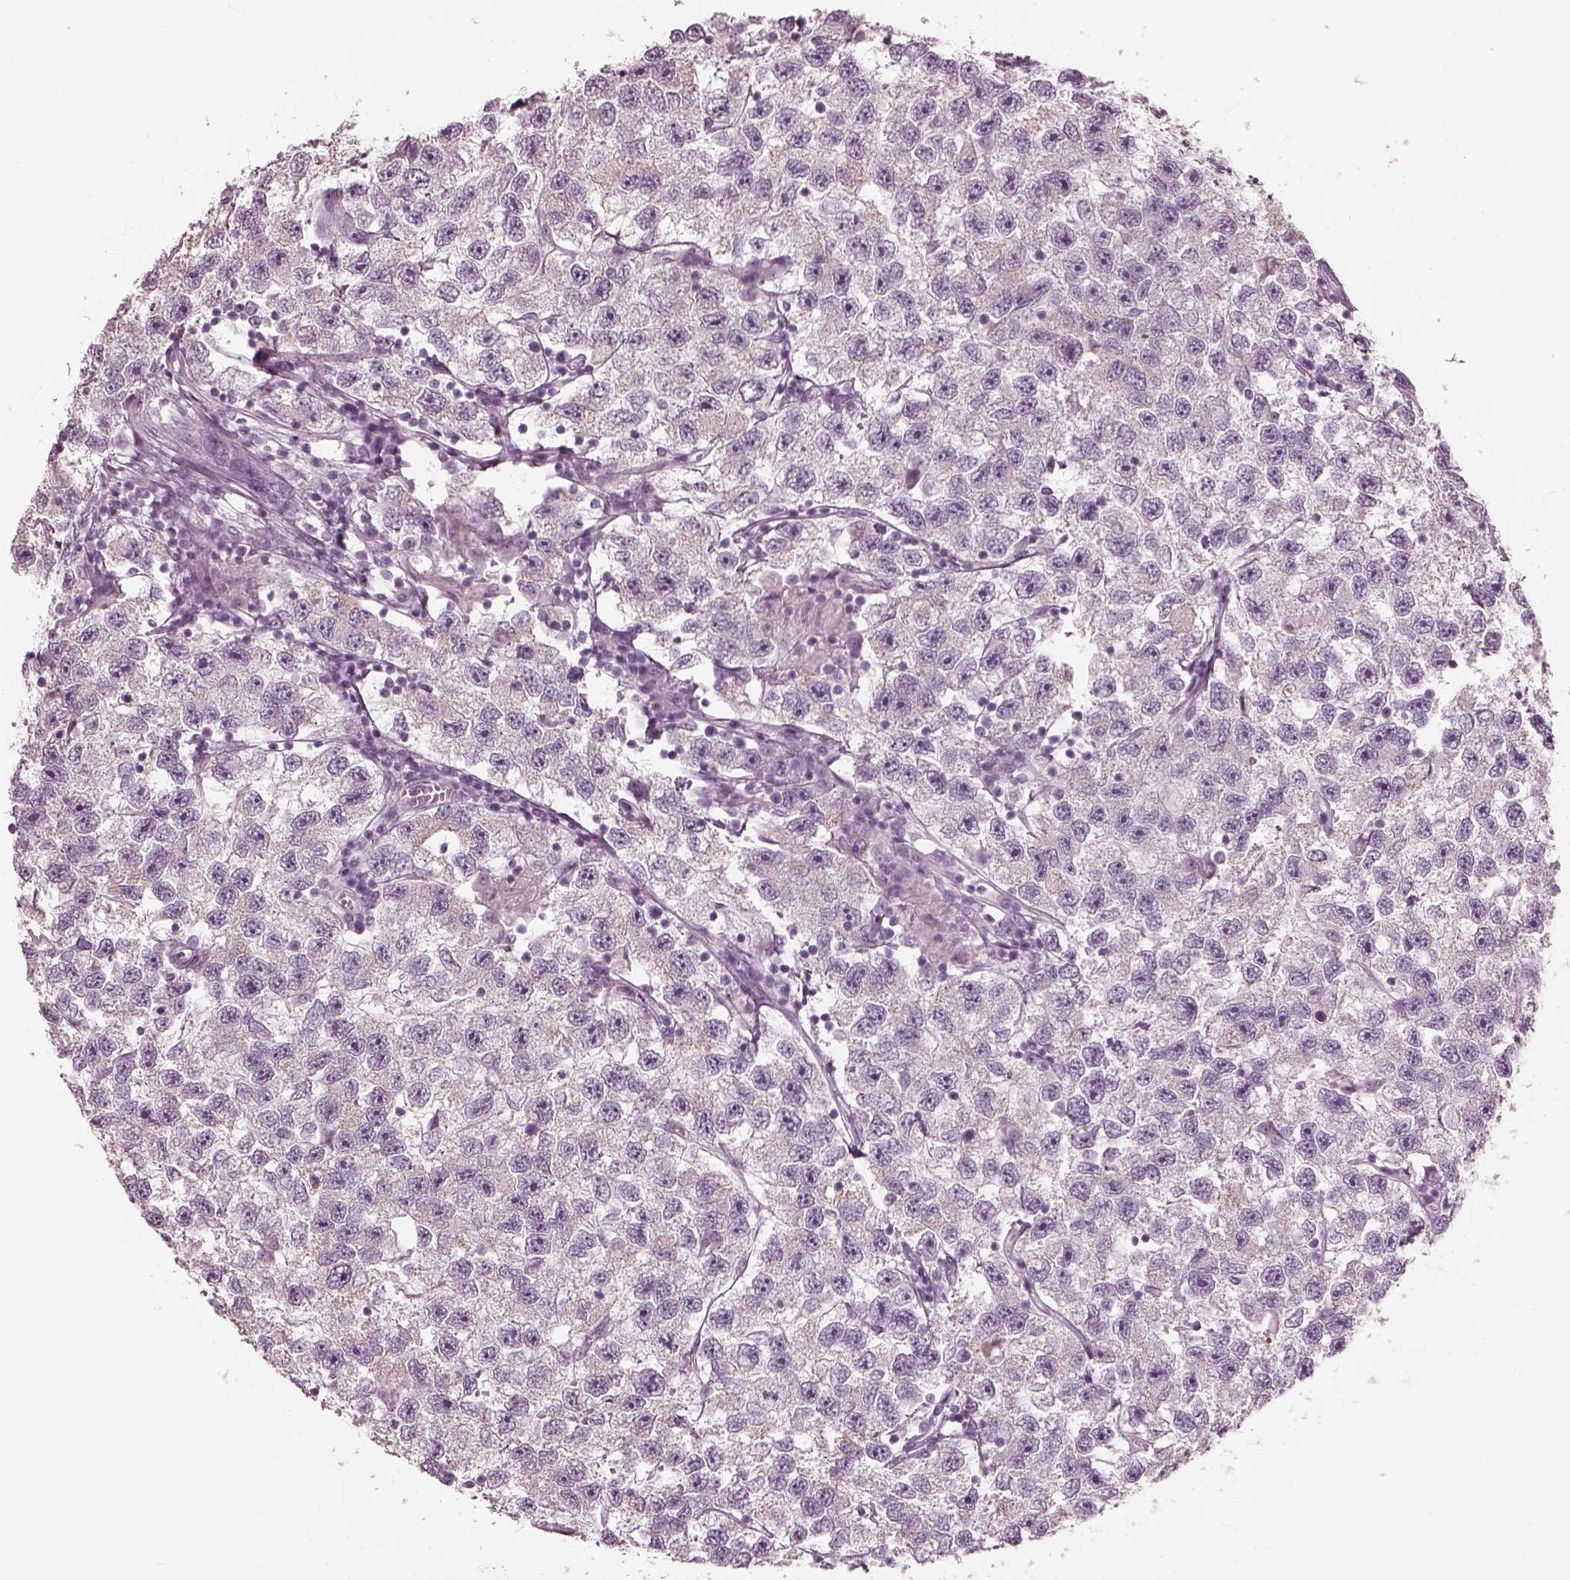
{"staining": {"intensity": "weak", "quantity": "<25%", "location": "cytoplasmic/membranous"}, "tissue": "testis cancer", "cell_type": "Tumor cells", "image_type": "cancer", "snomed": [{"axis": "morphology", "description": "Seminoma, NOS"}, {"axis": "topography", "description": "Testis"}], "caption": "Tumor cells are negative for brown protein staining in seminoma (testis). (Brightfield microscopy of DAB (3,3'-diaminobenzidine) immunohistochemistry (IHC) at high magnification).", "gene": "CNTN1", "patient": {"sex": "male", "age": 26}}